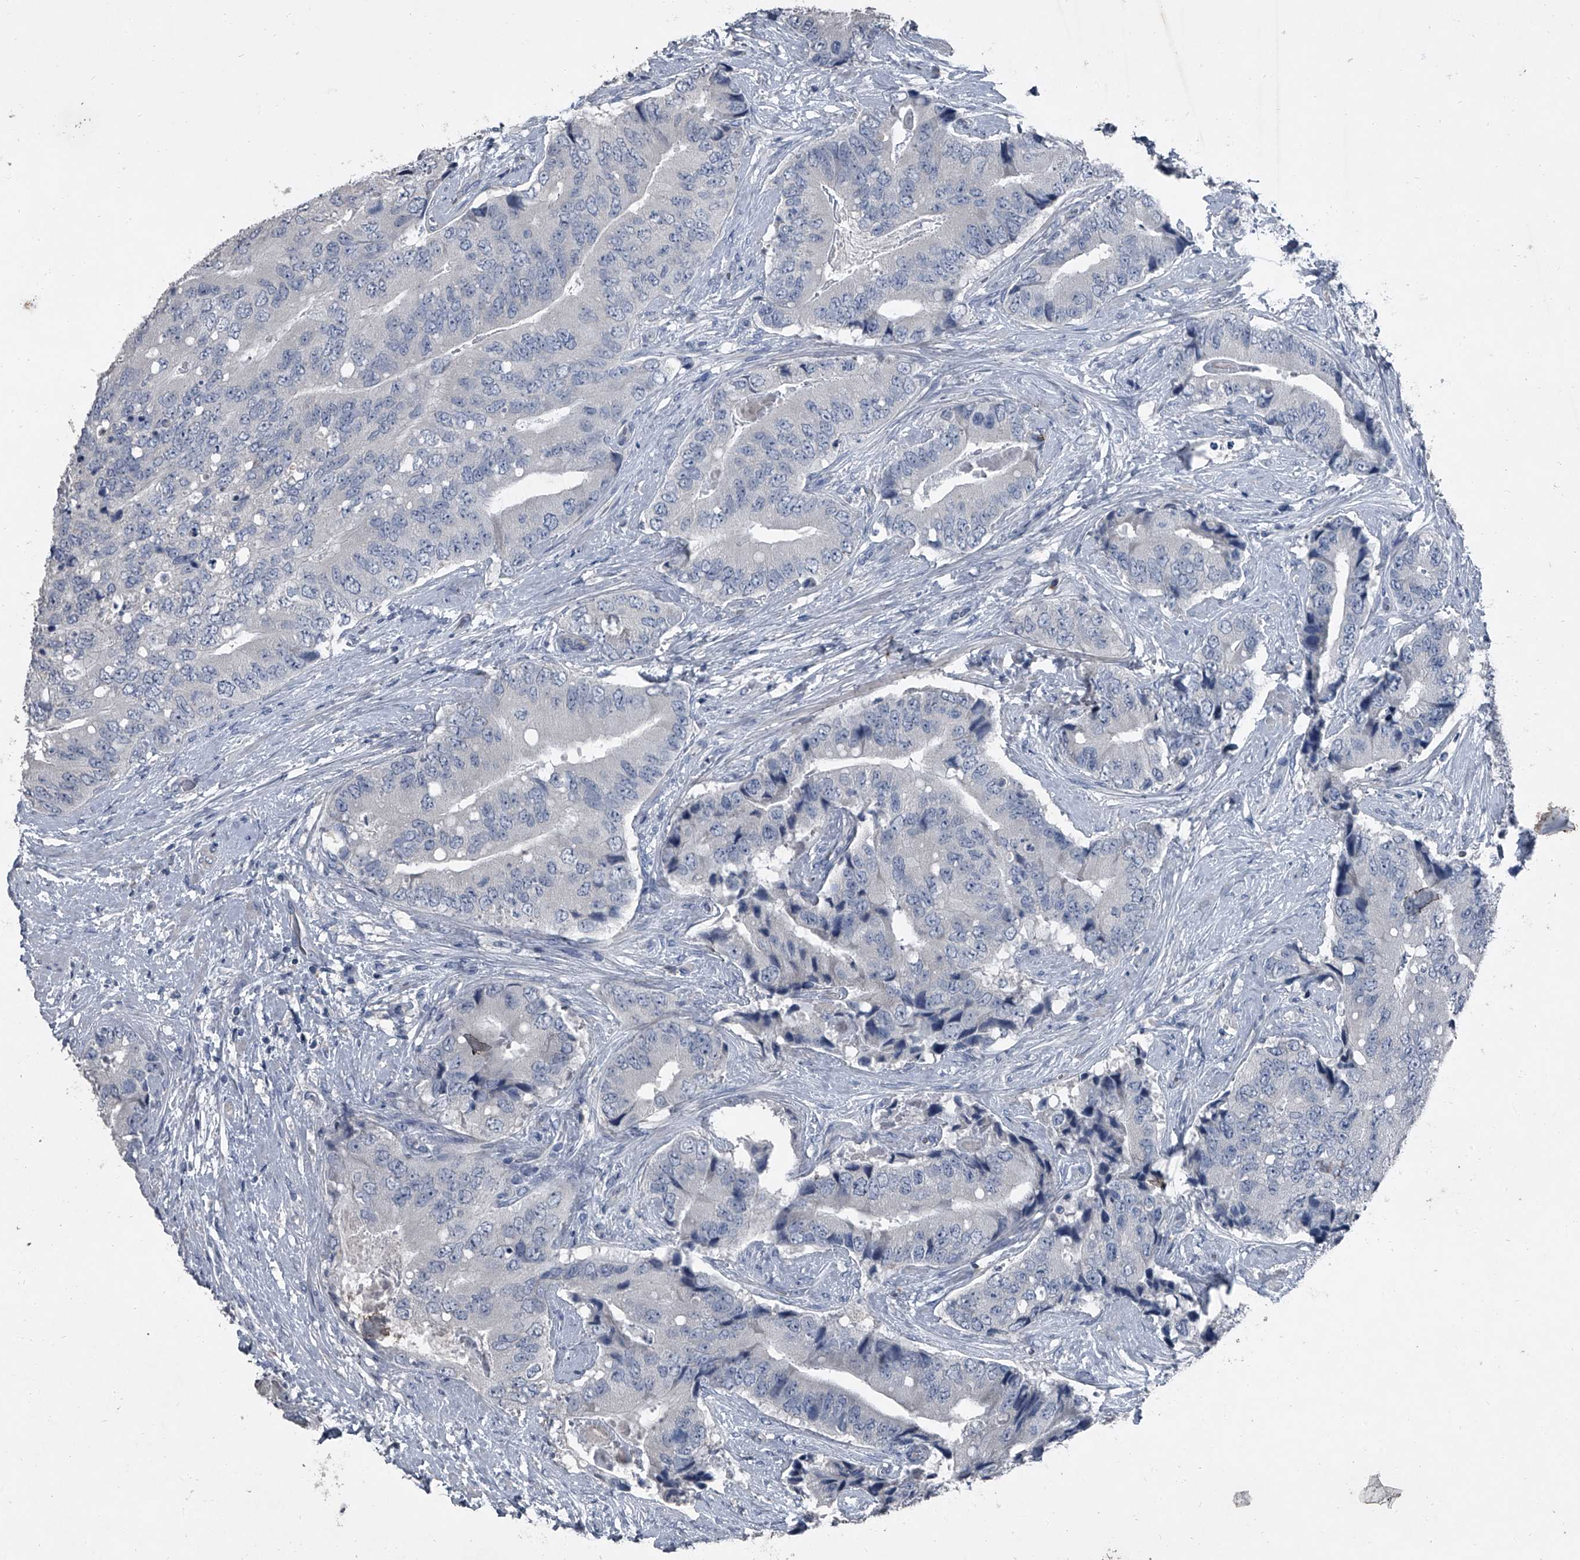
{"staining": {"intensity": "negative", "quantity": "none", "location": "none"}, "tissue": "prostate cancer", "cell_type": "Tumor cells", "image_type": "cancer", "snomed": [{"axis": "morphology", "description": "Adenocarcinoma, High grade"}, {"axis": "topography", "description": "Prostate"}], "caption": "An IHC photomicrograph of prostate cancer is shown. There is no staining in tumor cells of prostate cancer. (DAB (3,3'-diaminobenzidine) immunohistochemistry (IHC) visualized using brightfield microscopy, high magnification).", "gene": "HEPHL1", "patient": {"sex": "male", "age": 70}}